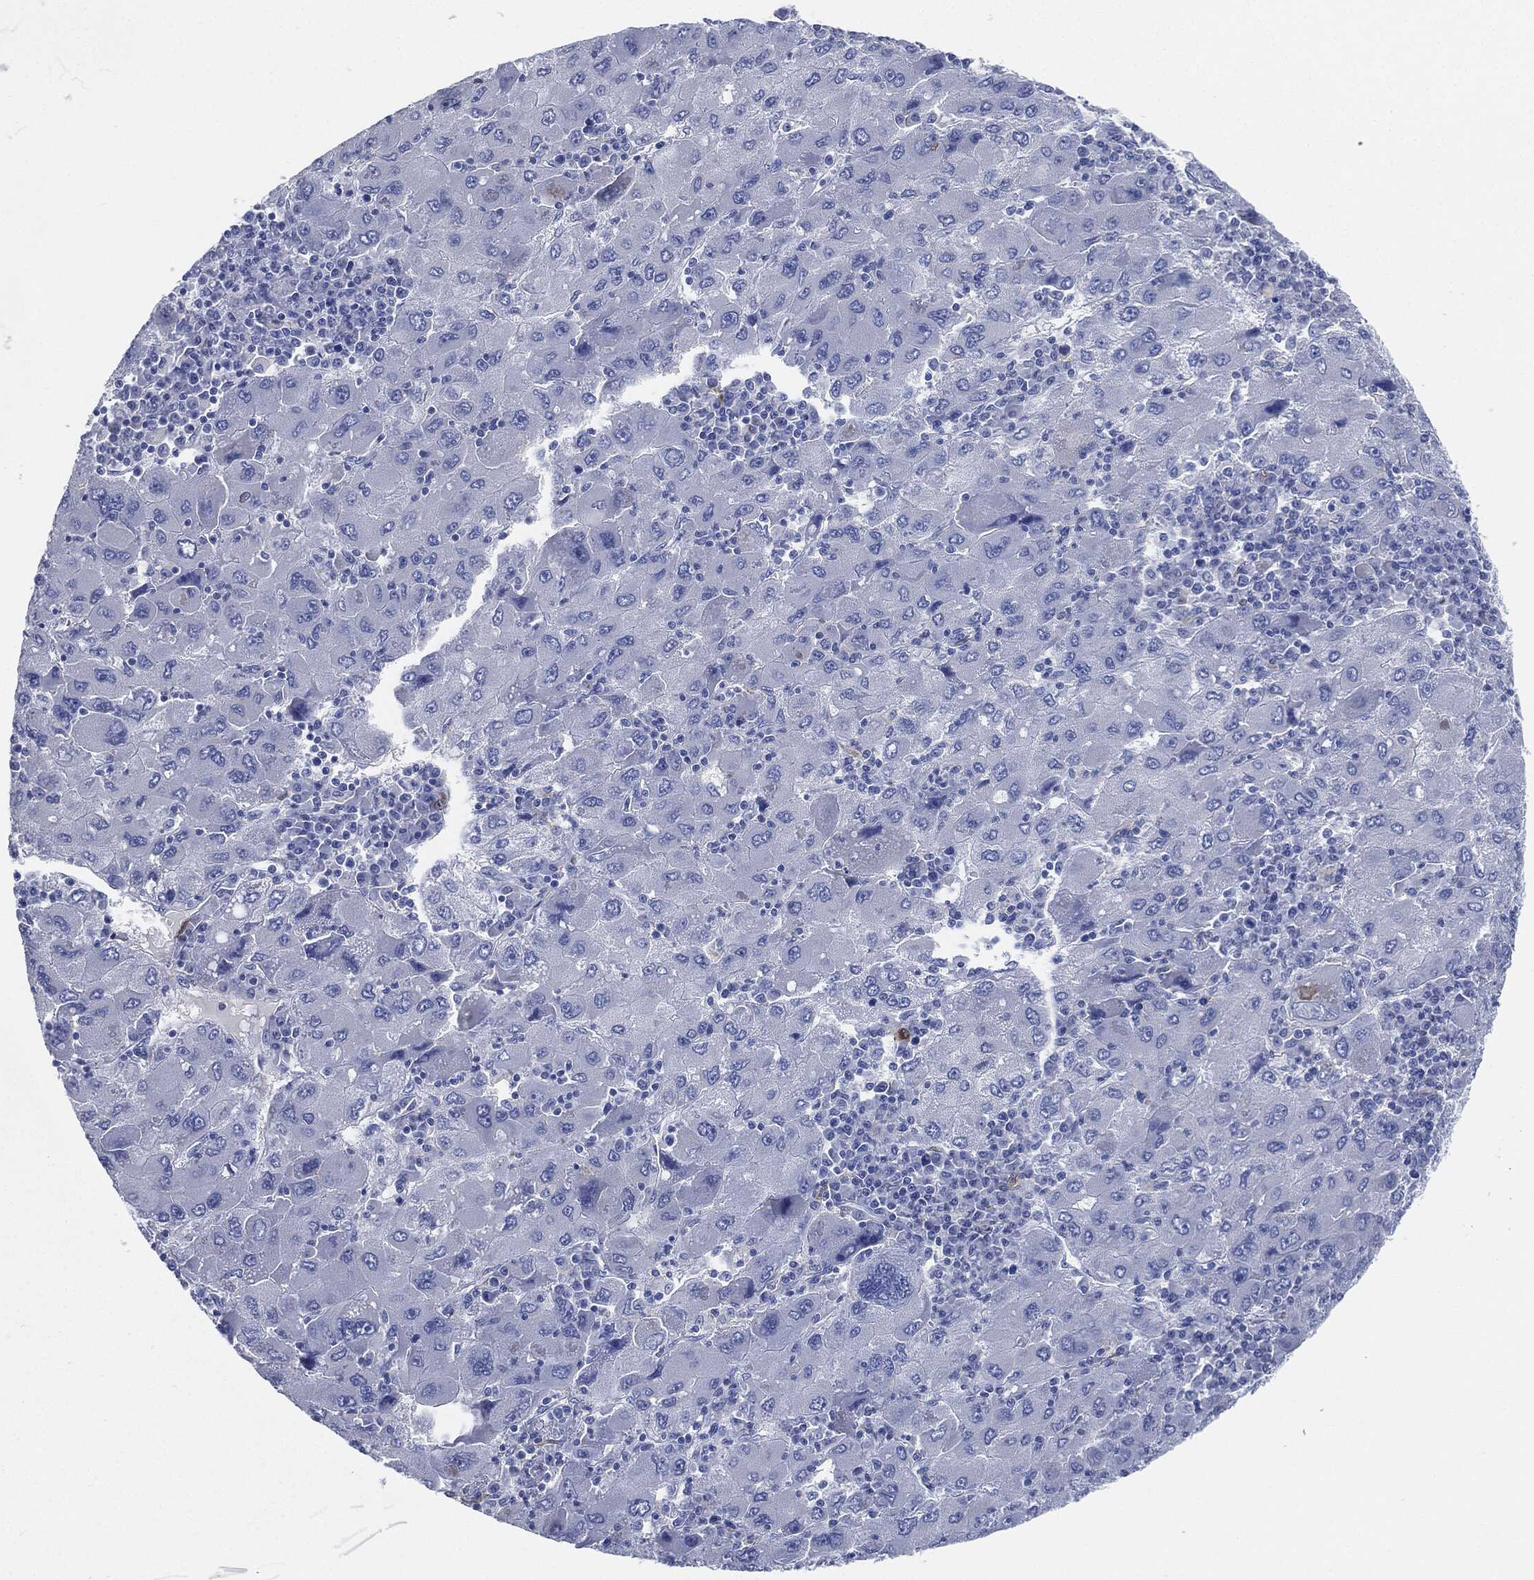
{"staining": {"intensity": "negative", "quantity": "none", "location": "none"}, "tissue": "liver cancer", "cell_type": "Tumor cells", "image_type": "cancer", "snomed": [{"axis": "morphology", "description": "Carcinoma, Hepatocellular, NOS"}, {"axis": "topography", "description": "Liver"}], "caption": "DAB (3,3'-diaminobenzidine) immunohistochemical staining of liver cancer (hepatocellular carcinoma) reveals no significant expression in tumor cells. The staining was performed using DAB (3,3'-diaminobenzidine) to visualize the protein expression in brown, while the nuclei were stained in blue with hematoxylin (Magnification: 20x).", "gene": "TAGLN", "patient": {"sex": "male", "age": 75}}